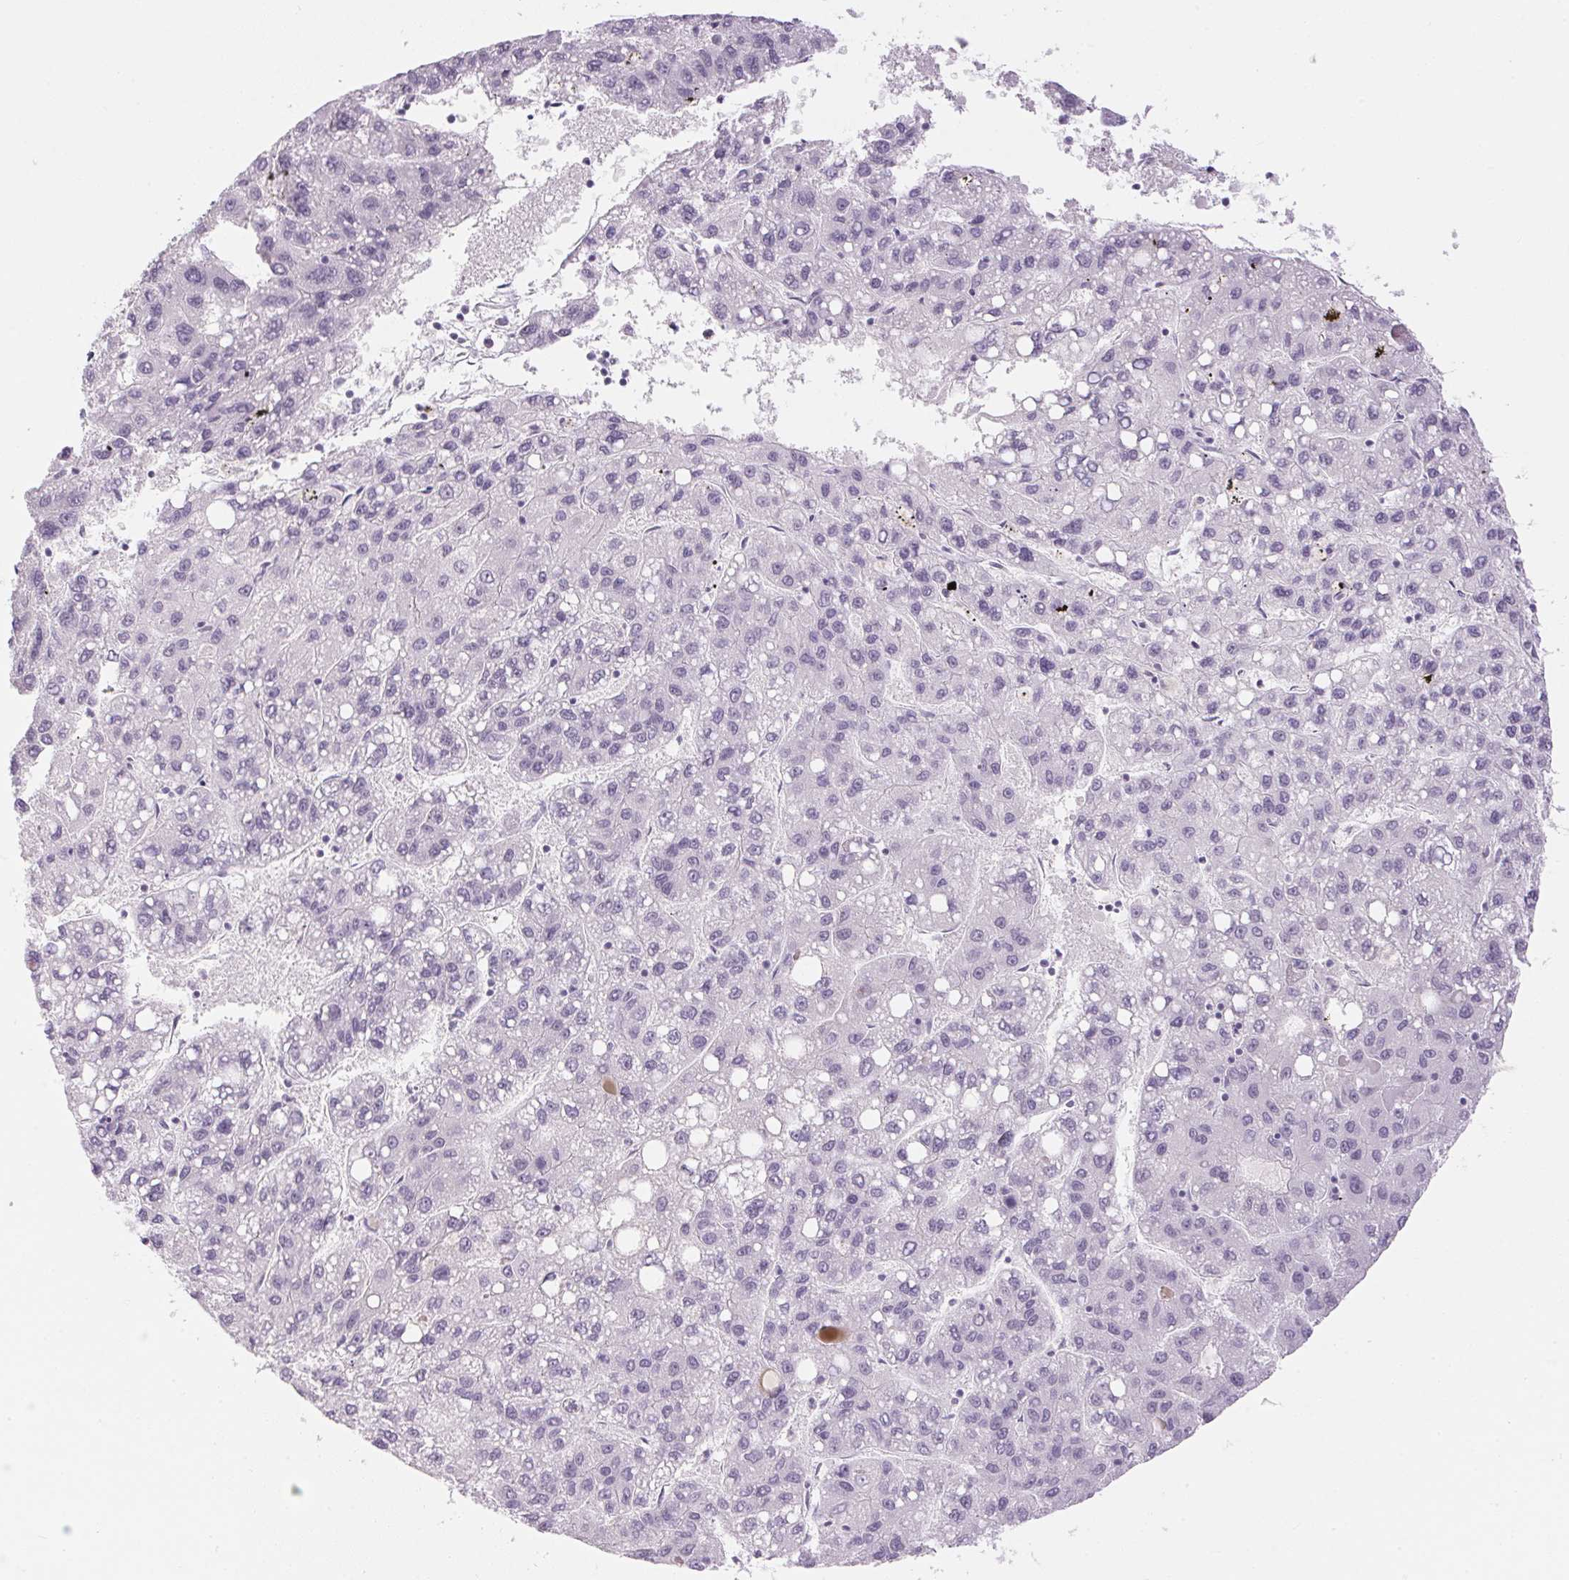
{"staining": {"intensity": "negative", "quantity": "none", "location": "none"}, "tissue": "liver cancer", "cell_type": "Tumor cells", "image_type": "cancer", "snomed": [{"axis": "morphology", "description": "Carcinoma, Hepatocellular, NOS"}, {"axis": "topography", "description": "Liver"}], "caption": "Liver cancer was stained to show a protein in brown. There is no significant positivity in tumor cells.", "gene": "CADPS", "patient": {"sex": "female", "age": 82}}